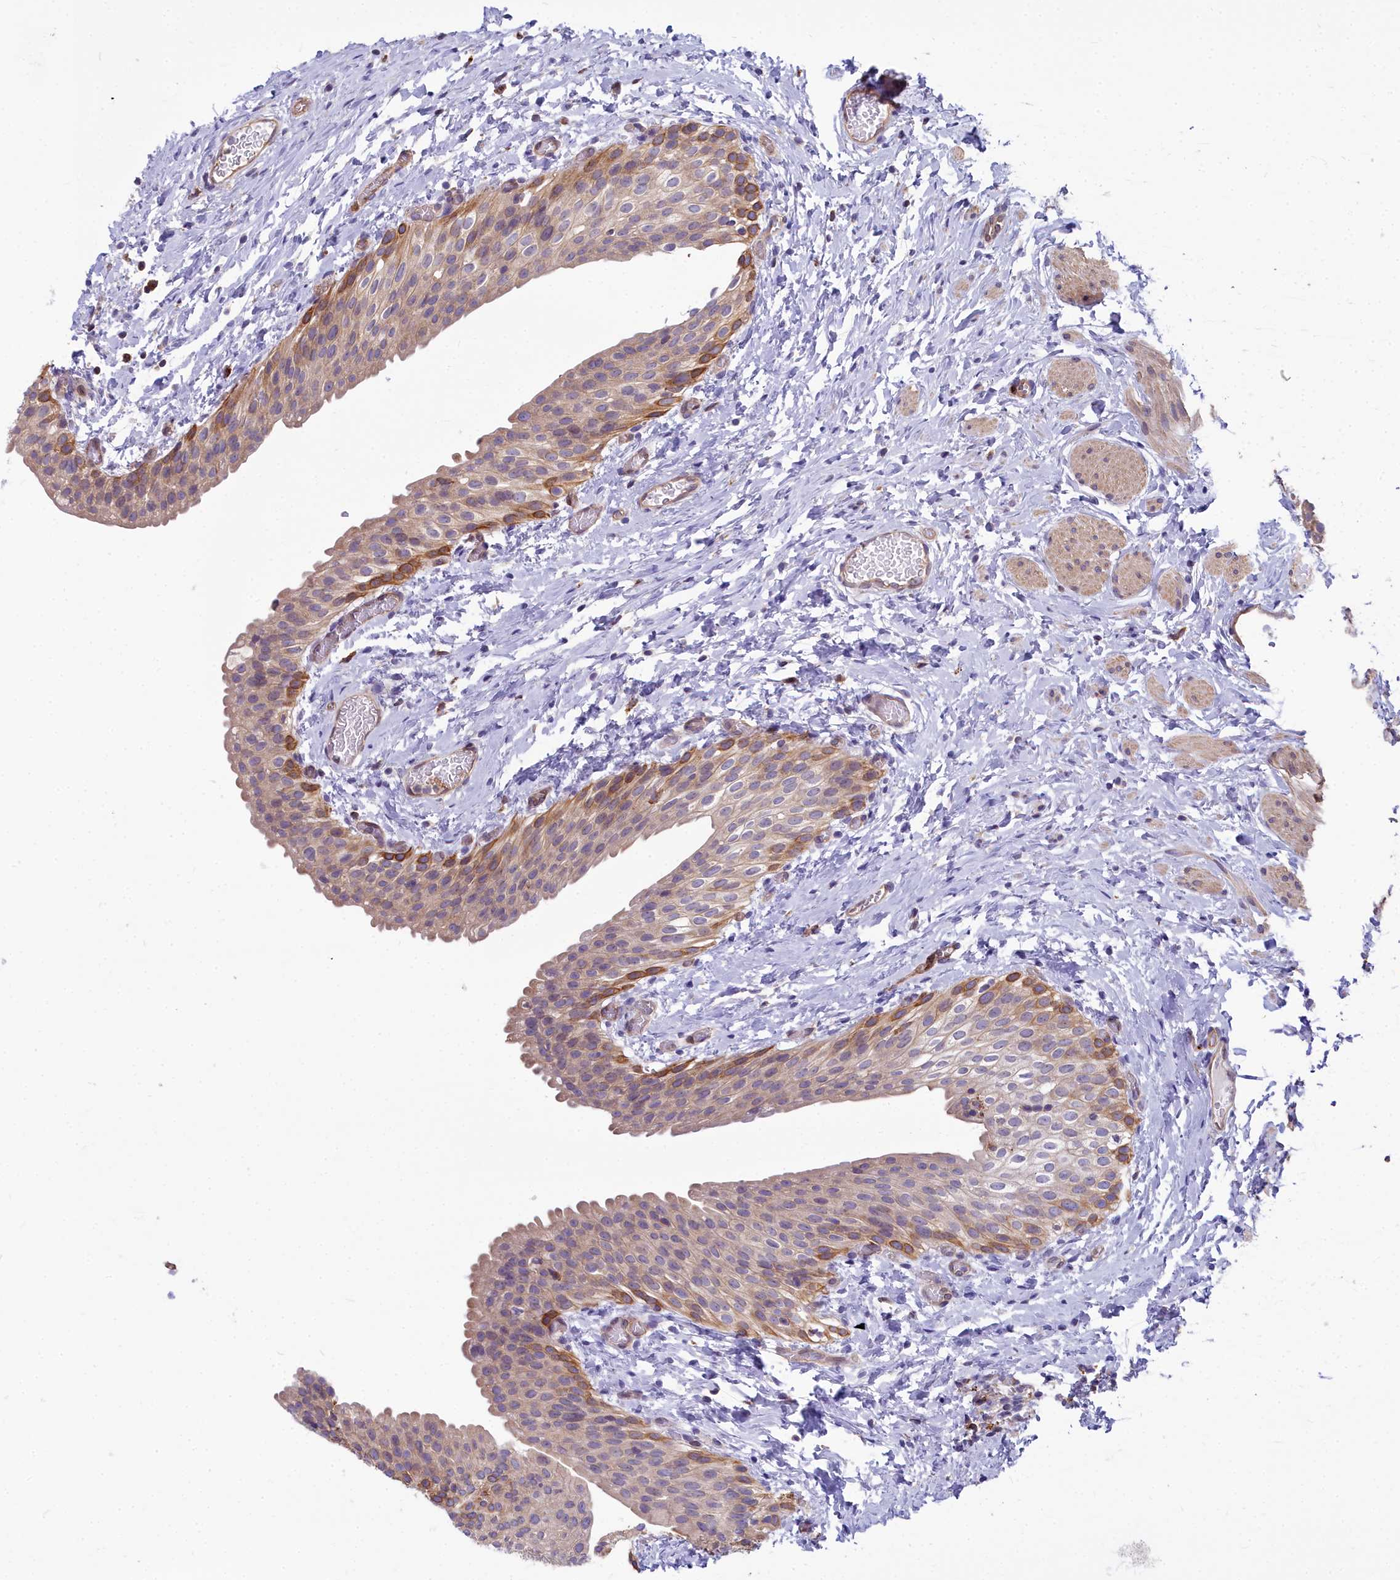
{"staining": {"intensity": "moderate", "quantity": "25%-75%", "location": "cytoplasmic/membranous"}, "tissue": "urinary bladder", "cell_type": "Urothelial cells", "image_type": "normal", "snomed": [{"axis": "morphology", "description": "Normal tissue, NOS"}, {"axis": "topography", "description": "Urinary bladder"}], "caption": "Immunohistochemistry (IHC) of unremarkable human urinary bladder demonstrates medium levels of moderate cytoplasmic/membranous expression in approximately 25%-75% of urothelial cells.", "gene": "HLA", "patient": {"sex": "male", "age": 1}}